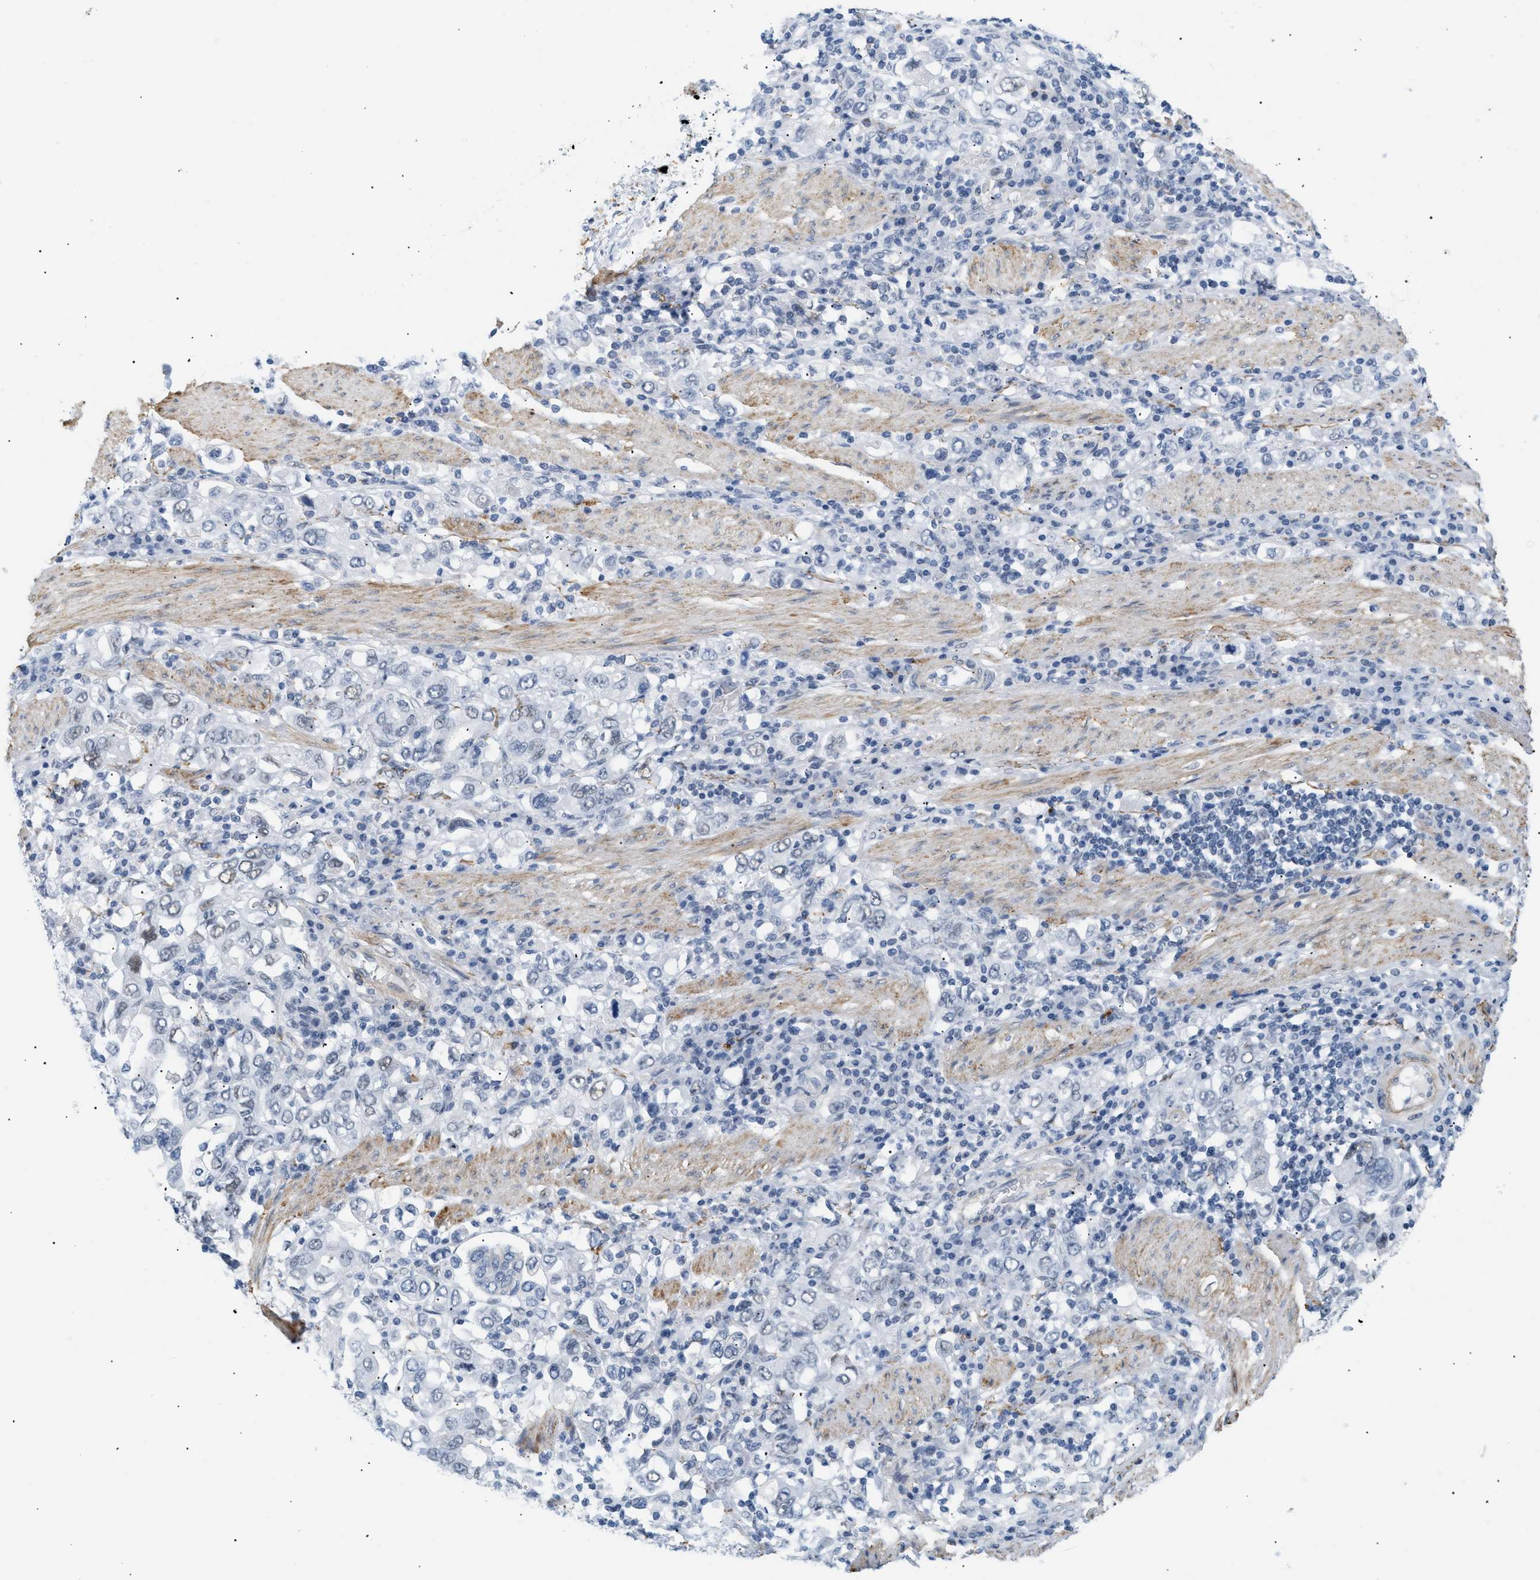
{"staining": {"intensity": "negative", "quantity": "none", "location": "none"}, "tissue": "stomach cancer", "cell_type": "Tumor cells", "image_type": "cancer", "snomed": [{"axis": "morphology", "description": "Adenocarcinoma, NOS"}, {"axis": "topography", "description": "Stomach, upper"}], "caption": "Immunohistochemical staining of human stomach cancer (adenocarcinoma) reveals no significant staining in tumor cells. Nuclei are stained in blue.", "gene": "ELN", "patient": {"sex": "male", "age": 62}}